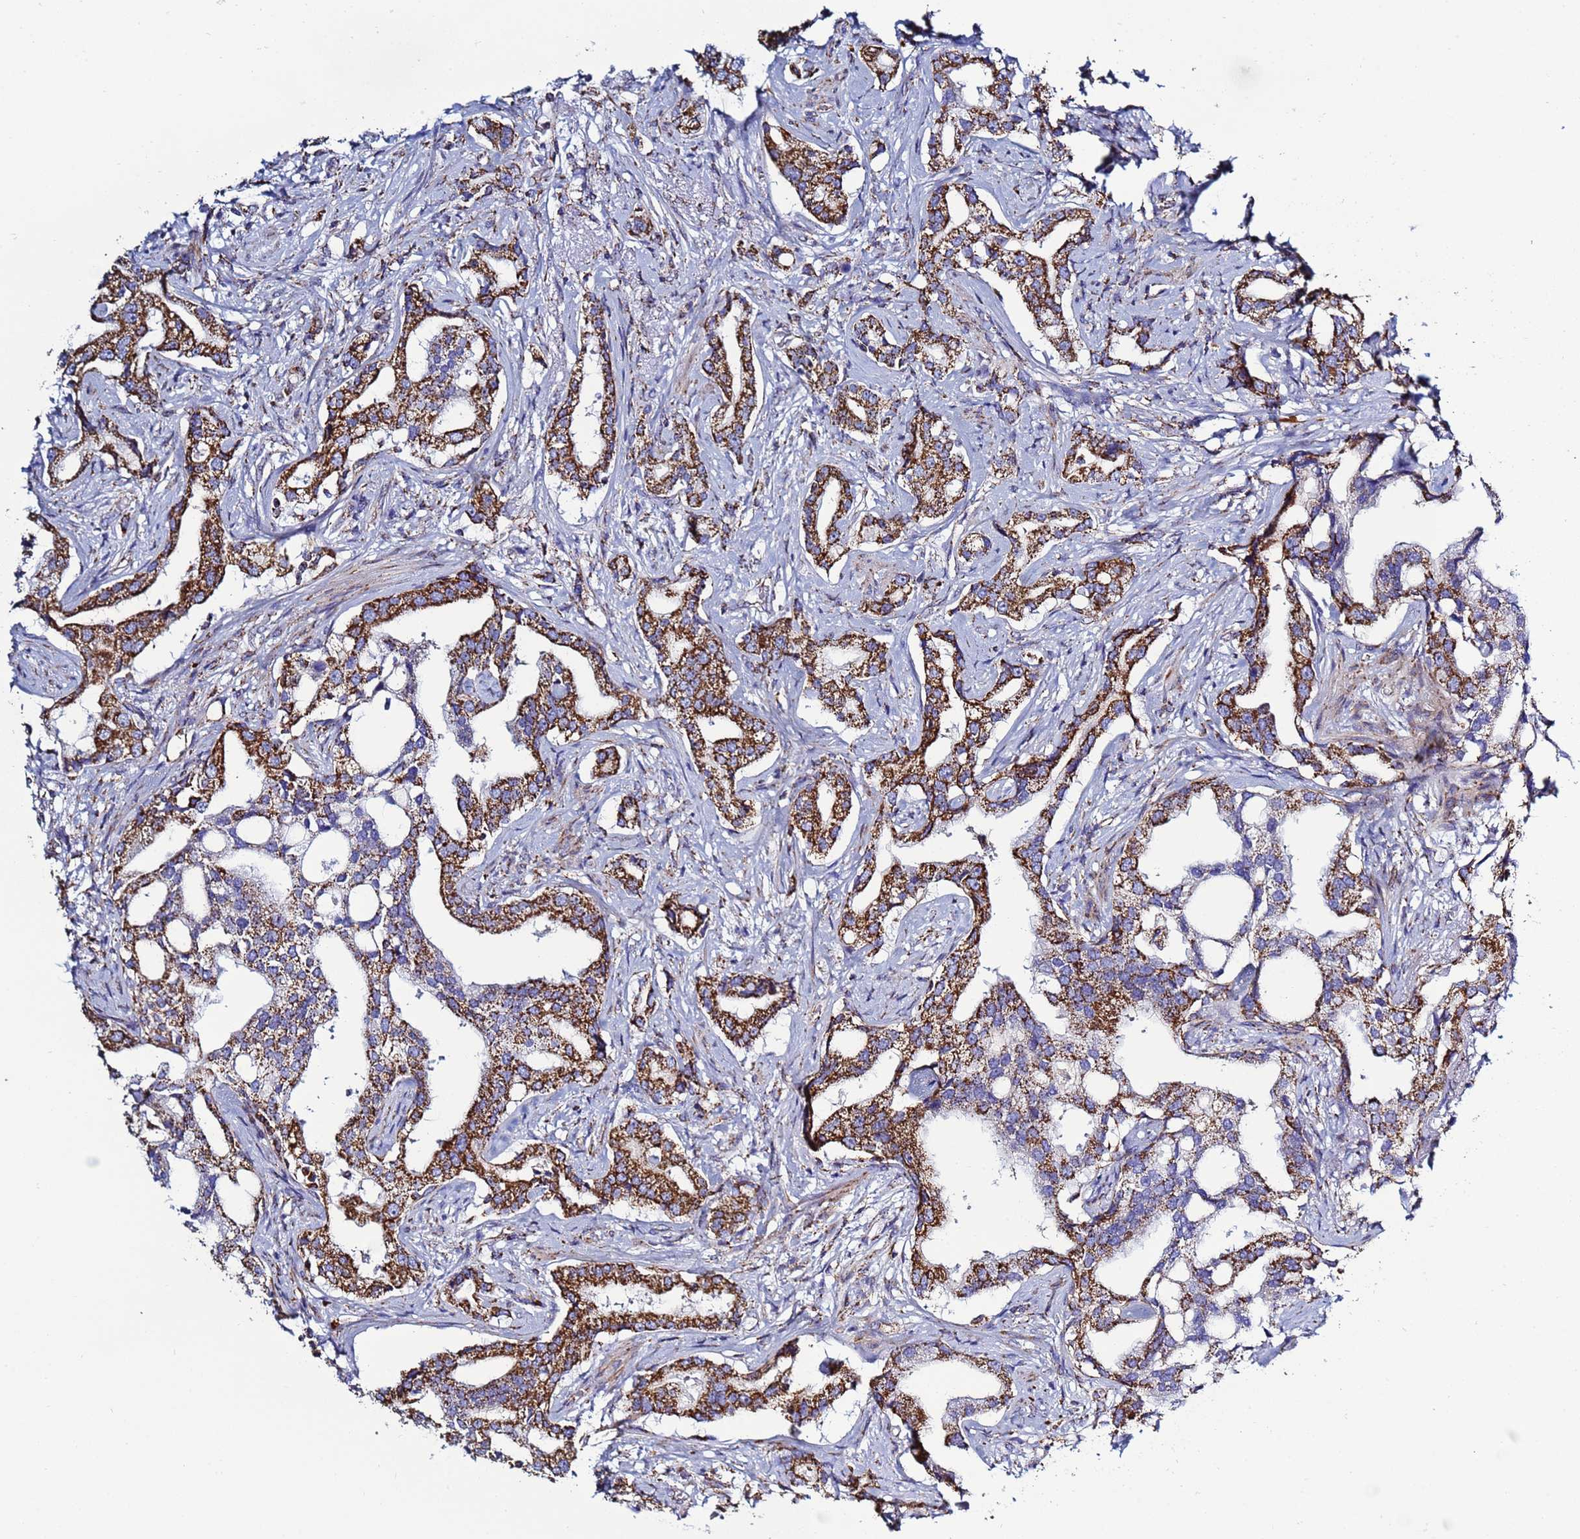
{"staining": {"intensity": "strong", "quantity": ">75%", "location": "cytoplasmic/membranous"}, "tissue": "prostate cancer", "cell_type": "Tumor cells", "image_type": "cancer", "snomed": [{"axis": "morphology", "description": "Adenocarcinoma, High grade"}, {"axis": "topography", "description": "Prostate"}], "caption": "A high amount of strong cytoplasmic/membranous positivity is seen in approximately >75% of tumor cells in prostate cancer tissue. The staining was performed using DAB, with brown indicating positive protein expression. Nuclei are stained blue with hematoxylin.", "gene": "COQ4", "patient": {"sex": "male", "age": 67}}